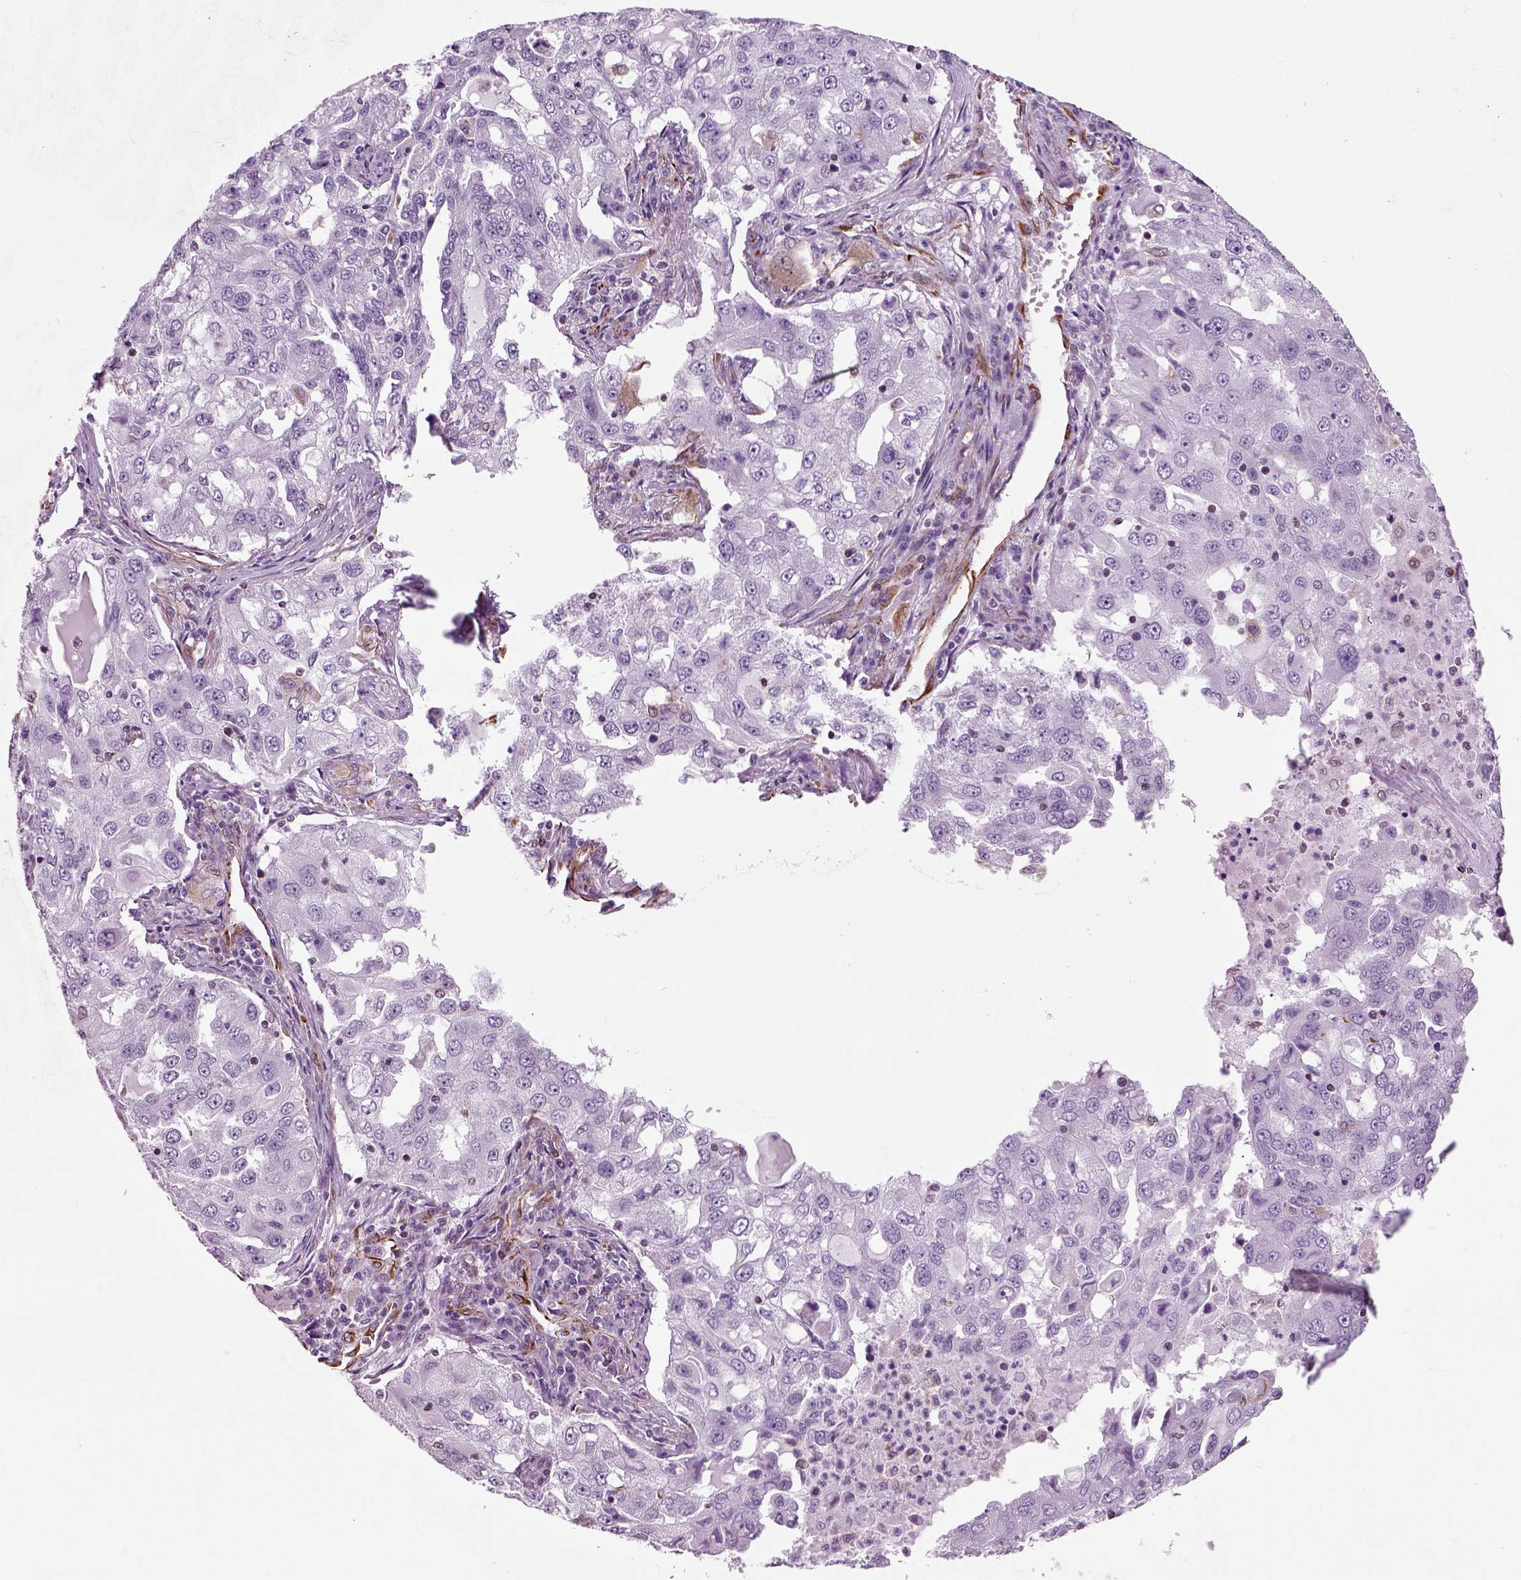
{"staining": {"intensity": "negative", "quantity": "none", "location": "none"}, "tissue": "lung cancer", "cell_type": "Tumor cells", "image_type": "cancer", "snomed": [{"axis": "morphology", "description": "Adenocarcinoma, NOS"}, {"axis": "topography", "description": "Lung"}], "caption": "Lung cancer was stained to show a protein in brown. There is no significant positivity in tumor cells. (Immunohistochemistry (ihc), brightfield microscopy, high magnification).", "gene": "ACER3", "patient": {"sex": "female", "age": 61}}